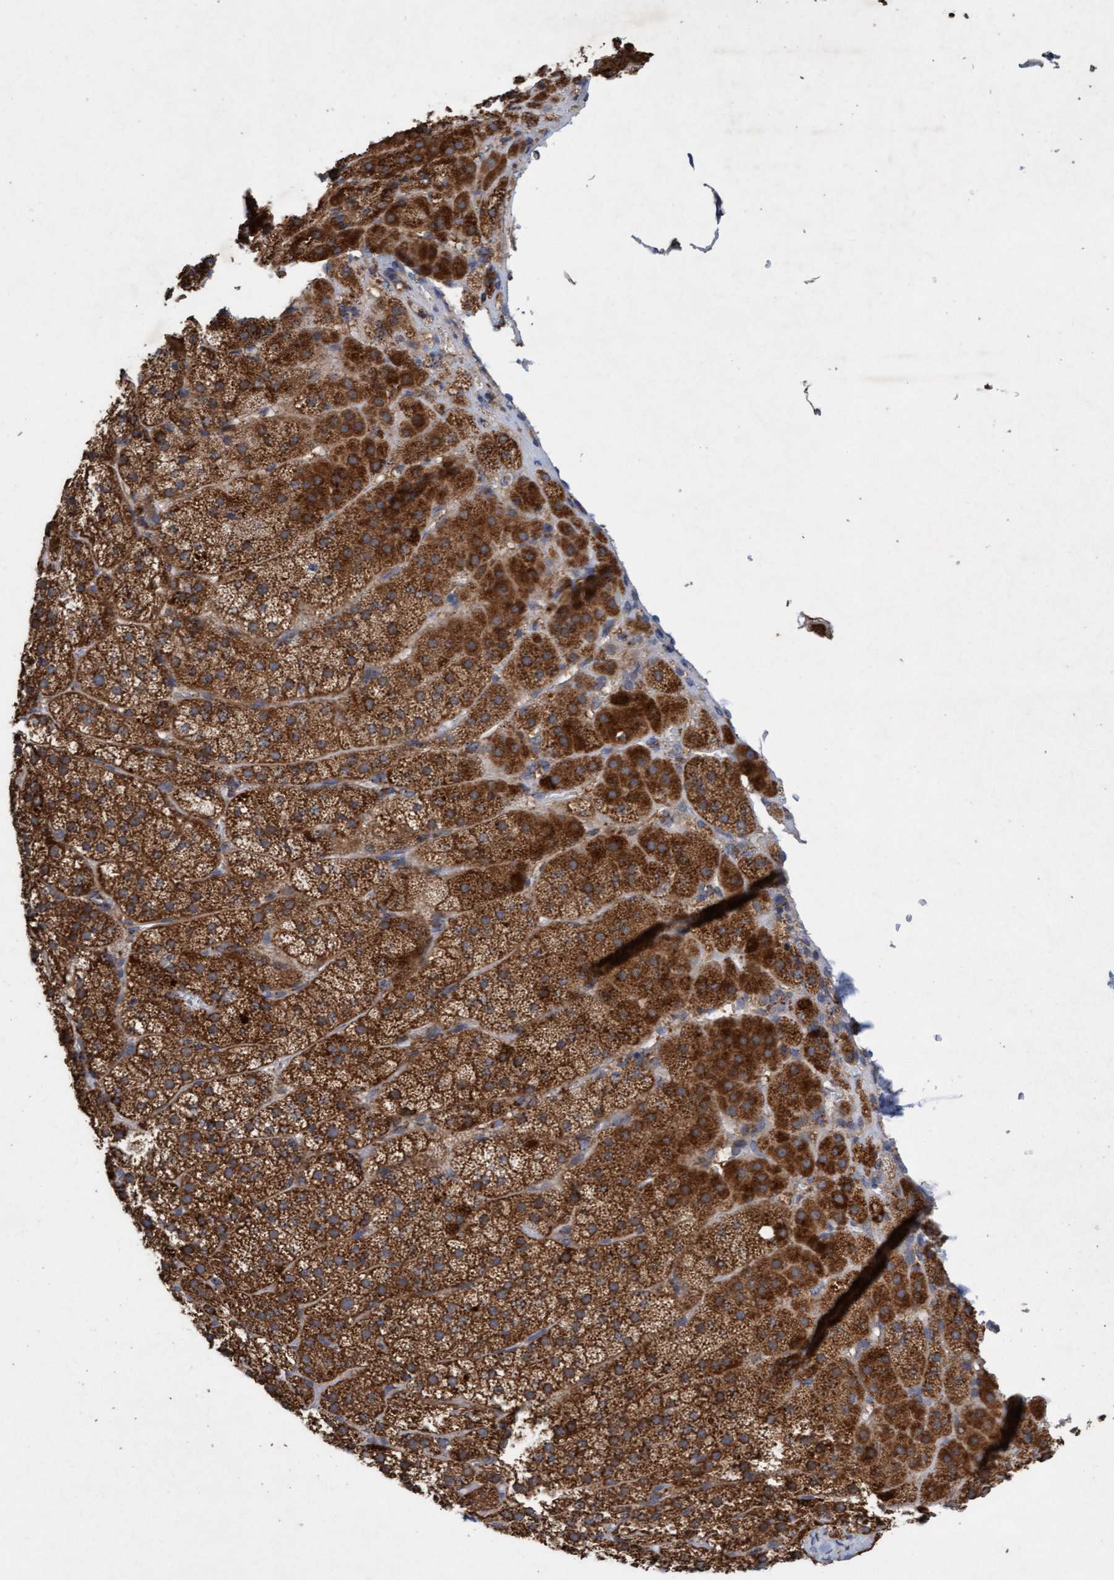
{"staining": {"intensity": "strong", "quantity": ">75%", "location": "cytoplasmic/membranous"}, "tissue": "adrenal gland", "cell_type": "Glandular cells", "image_type": "normal", "snomed": [{"axis": "morphology", "description": "Normal tissue, NOS"}, {"axis": "topography", "description": "Adrenal gland"}], "caption": "The immunohistochemical stain shows strong cytoplasmic/membranous positivity in glandular cells of unremarkable adrenal gland. Using DAB (3,3'-diaminobenzidine) (brown) and hematoxylin (blue) stains, captured at high magnification using brightfield microscopy.", "gene": "ATPAF2", "patient": {"sex": "female", "age": 44}}